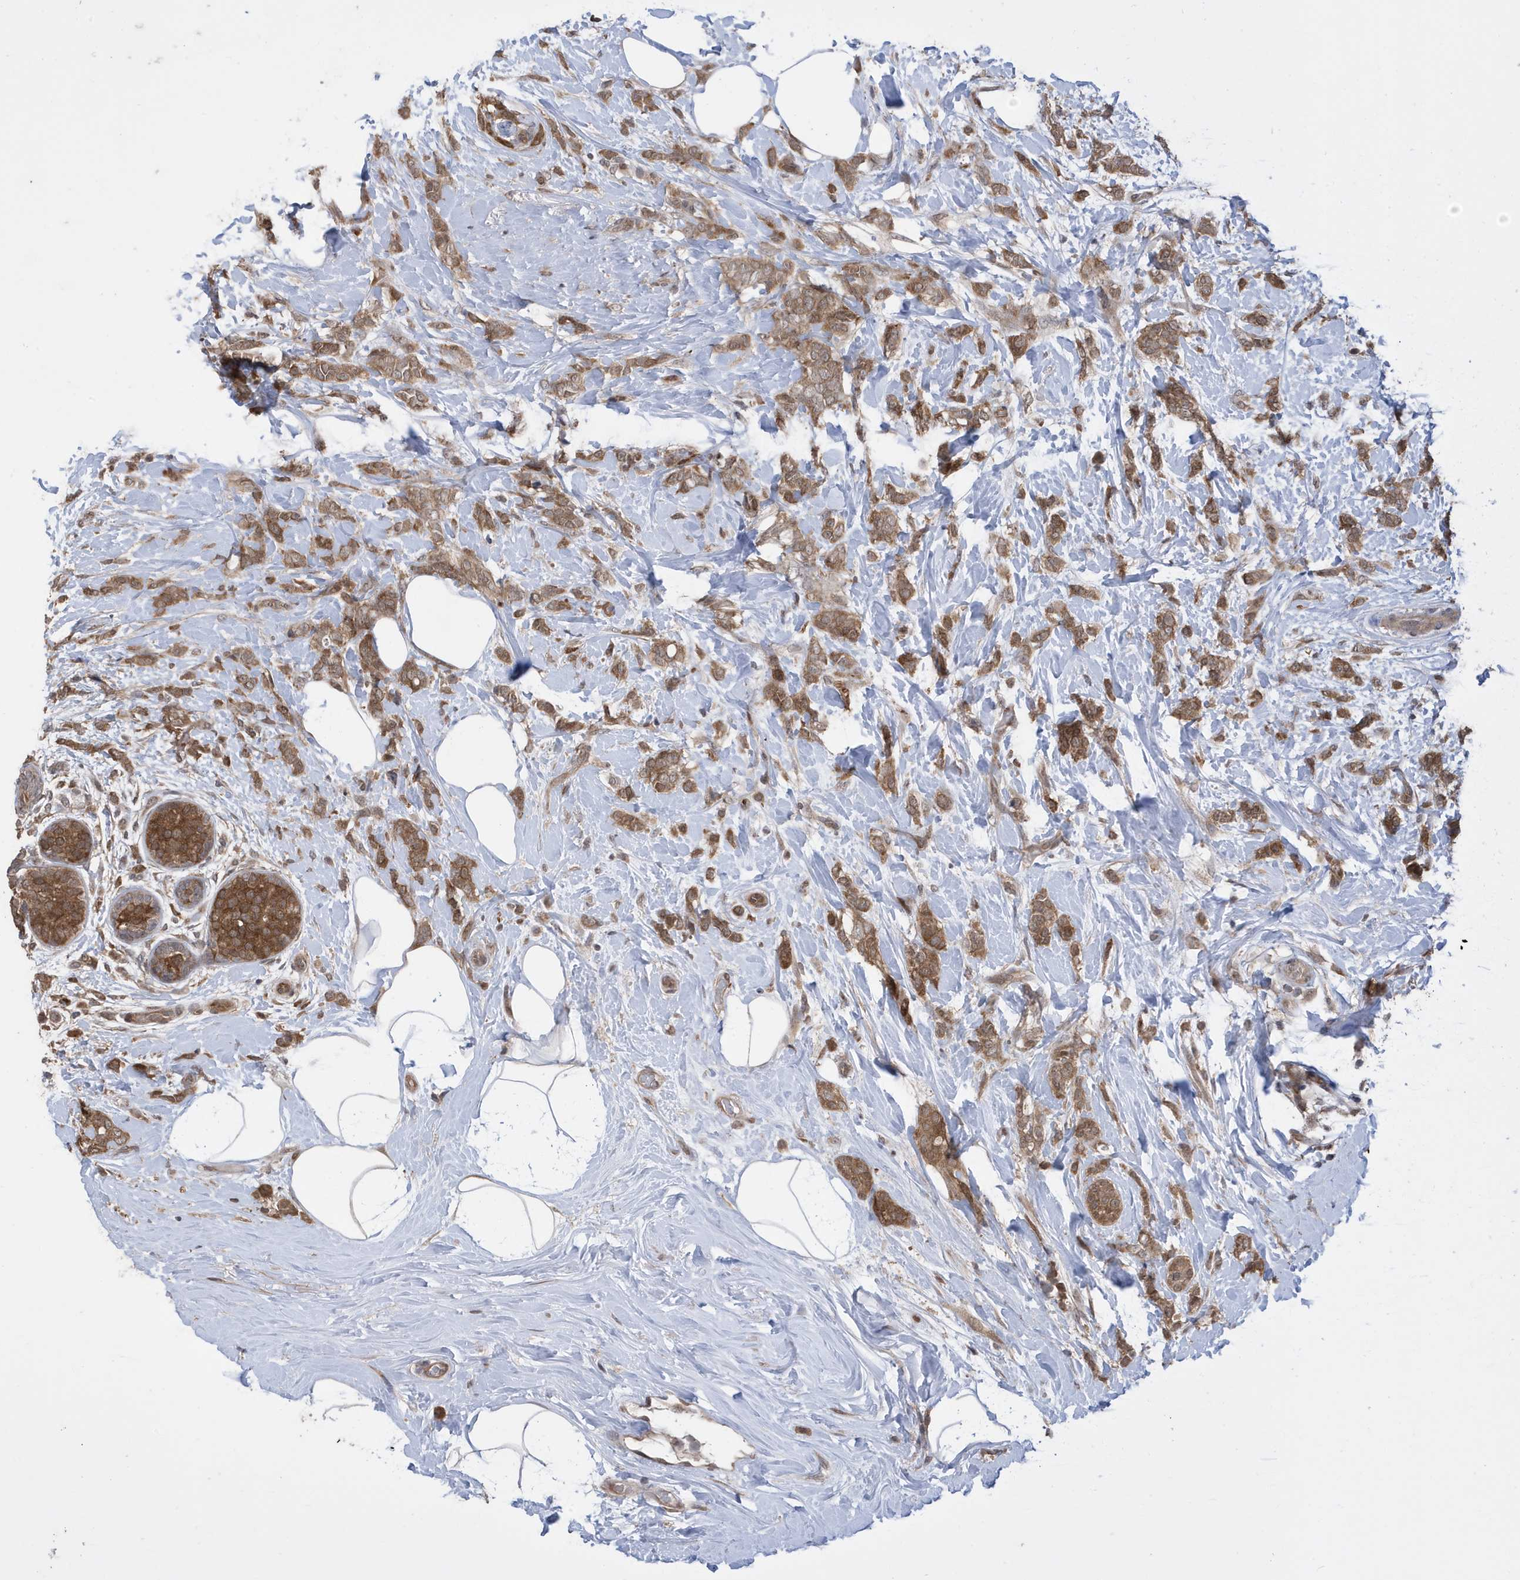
{"staining": {"intensity": "moderate", "quantity": ">75%", "location": "cytoplasmic/membranous"}, "tissue": "breast cancer", "cell_type": "Tumor cells", "image_type": "cancer", "snomed": [{"axis": "morphology", "description": "Lobular carcinoma, in situ"}, {"axis": "morphology", "description": "Lobular carcinoma"}, {"axis": "topography", "description": "Breast"}], "caption": "Tumor cells demonstrate medium levels of moderate cytoplasmic/membranous expression in about >75% of cells in human breast cancer (lobular carcinoma in situ).", "gene": "UBQLN1", "patient": {"sex": "female", "age": 41}}